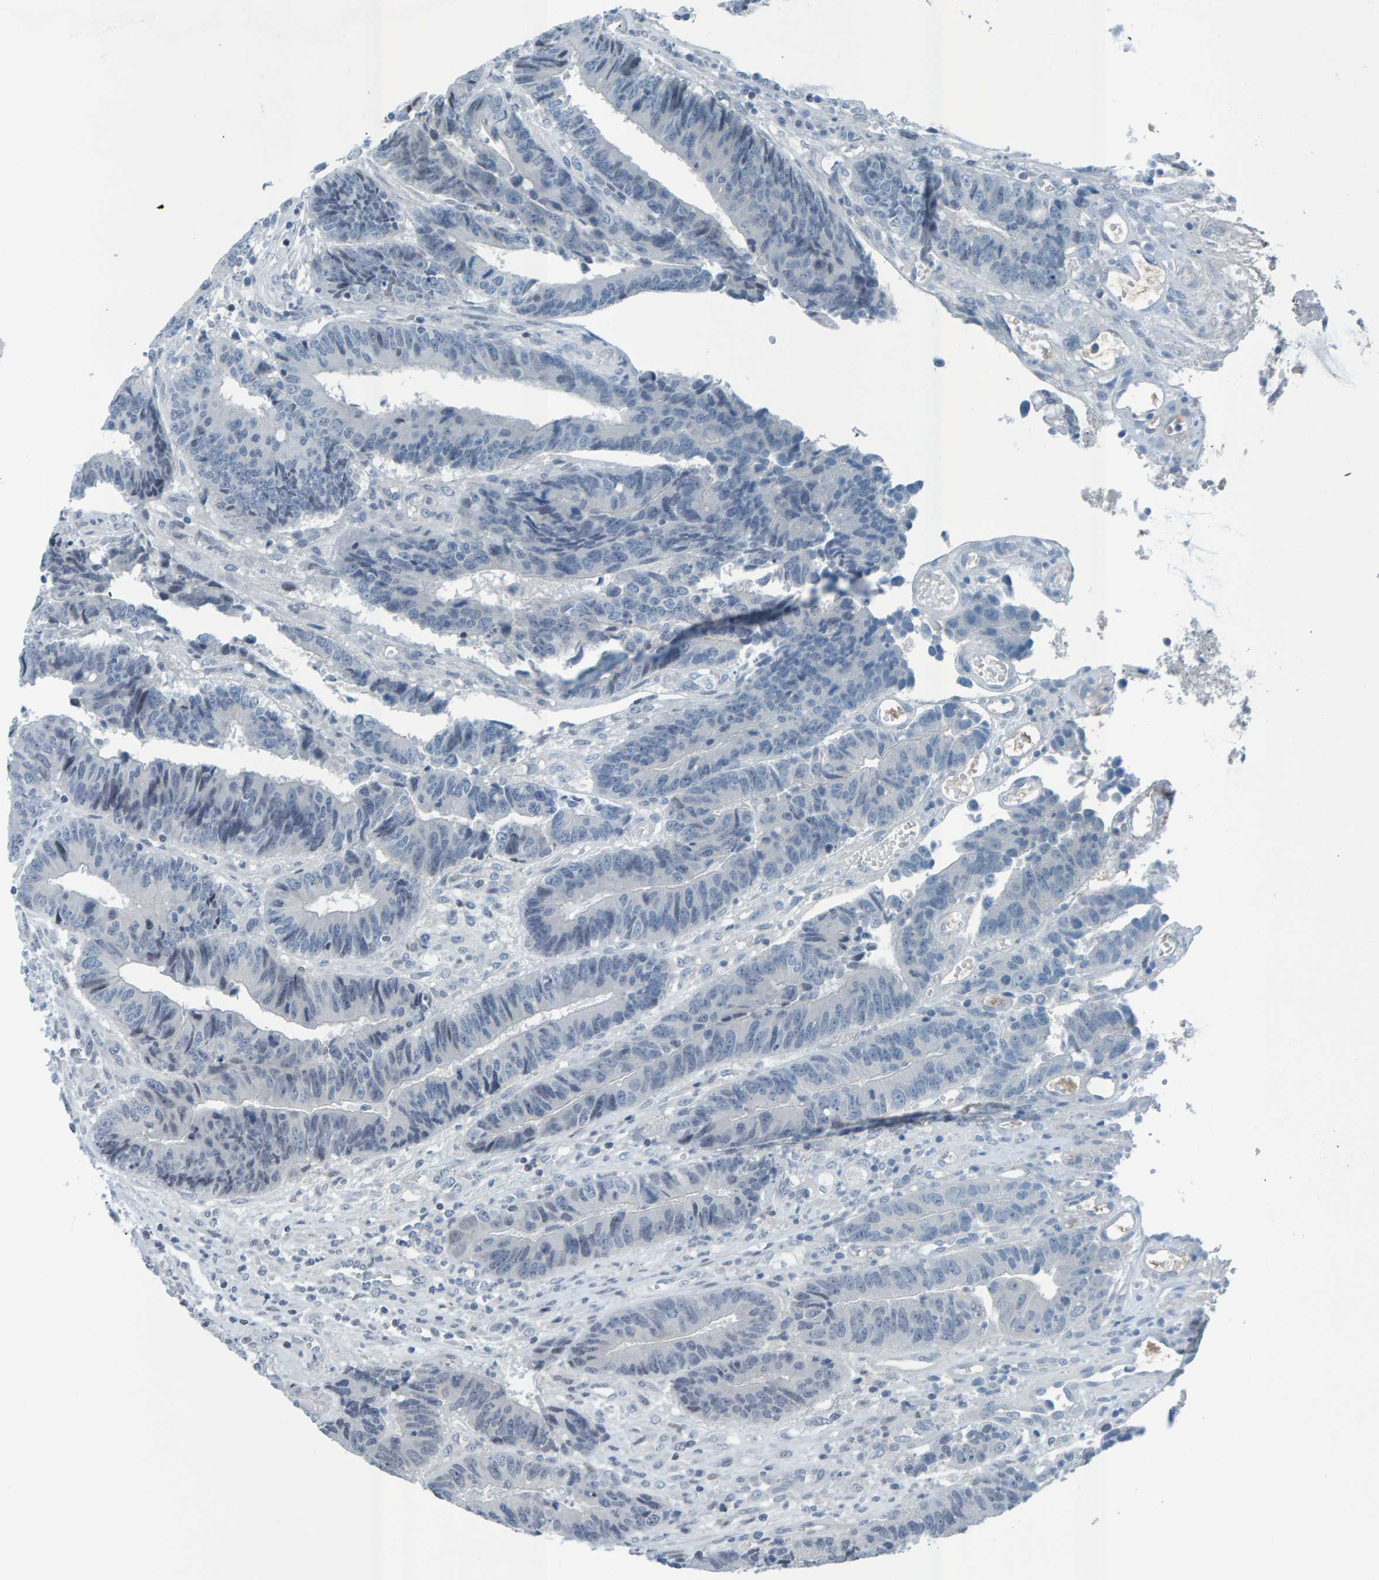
{"staining": {"intensity": "negative", "quantity": "none", "location": "none"}, "tissue": "colorectal cancer", "cell_type": "Tumor cells", "image_type": "cancer", "snomed": [{"axis": "morphology", "description": "Adenocarcinoma, NOS"}, {"axis": "topography", "description": "Rectum"}], "caption": "This is an immunohistochemistry micrograph of adenocarcinoma (colorectal). There is no expression in tumor cells.", "gene": "CNP", "patient": {"sex": "male", "age": 84}}